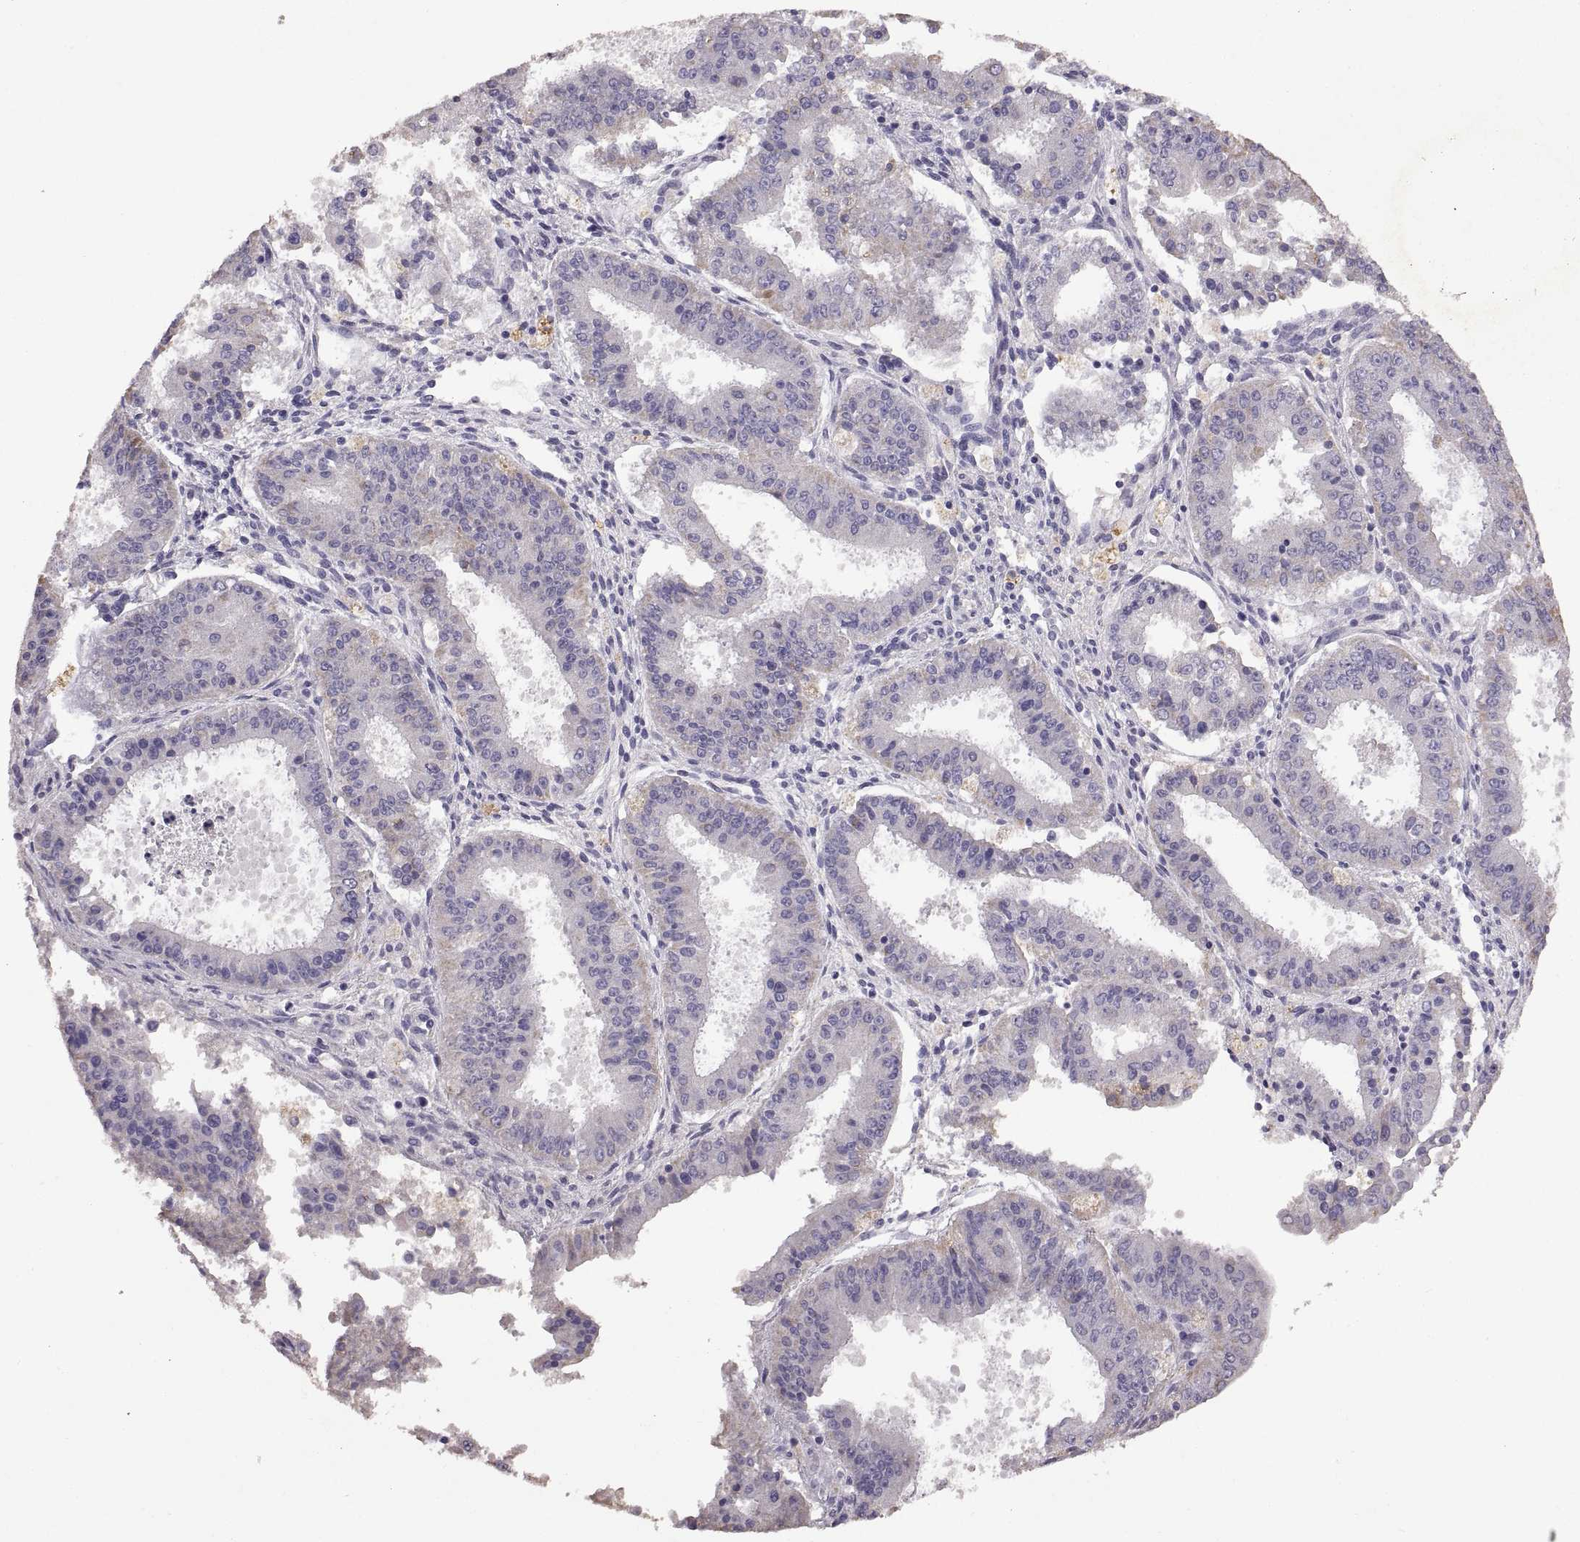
{"staining": {"intensity": "negative", "quantity": "none", "location": "none"}, "tissue": "ovarian cancer", "cell_type": "Tumor cells", "image_type": "cancer", "snomed": [{"axis": "morphology", "description": "Carcinoma, endometroid"}, {"axis": "topography", "description": "Ovary"}], "caption": "DAB immunohistochemical staining of human ovarian cancer reveals no significant staining in tumor cells.", "gene": "DEFB136", "patient": {"sex": "female", "age": 42}}